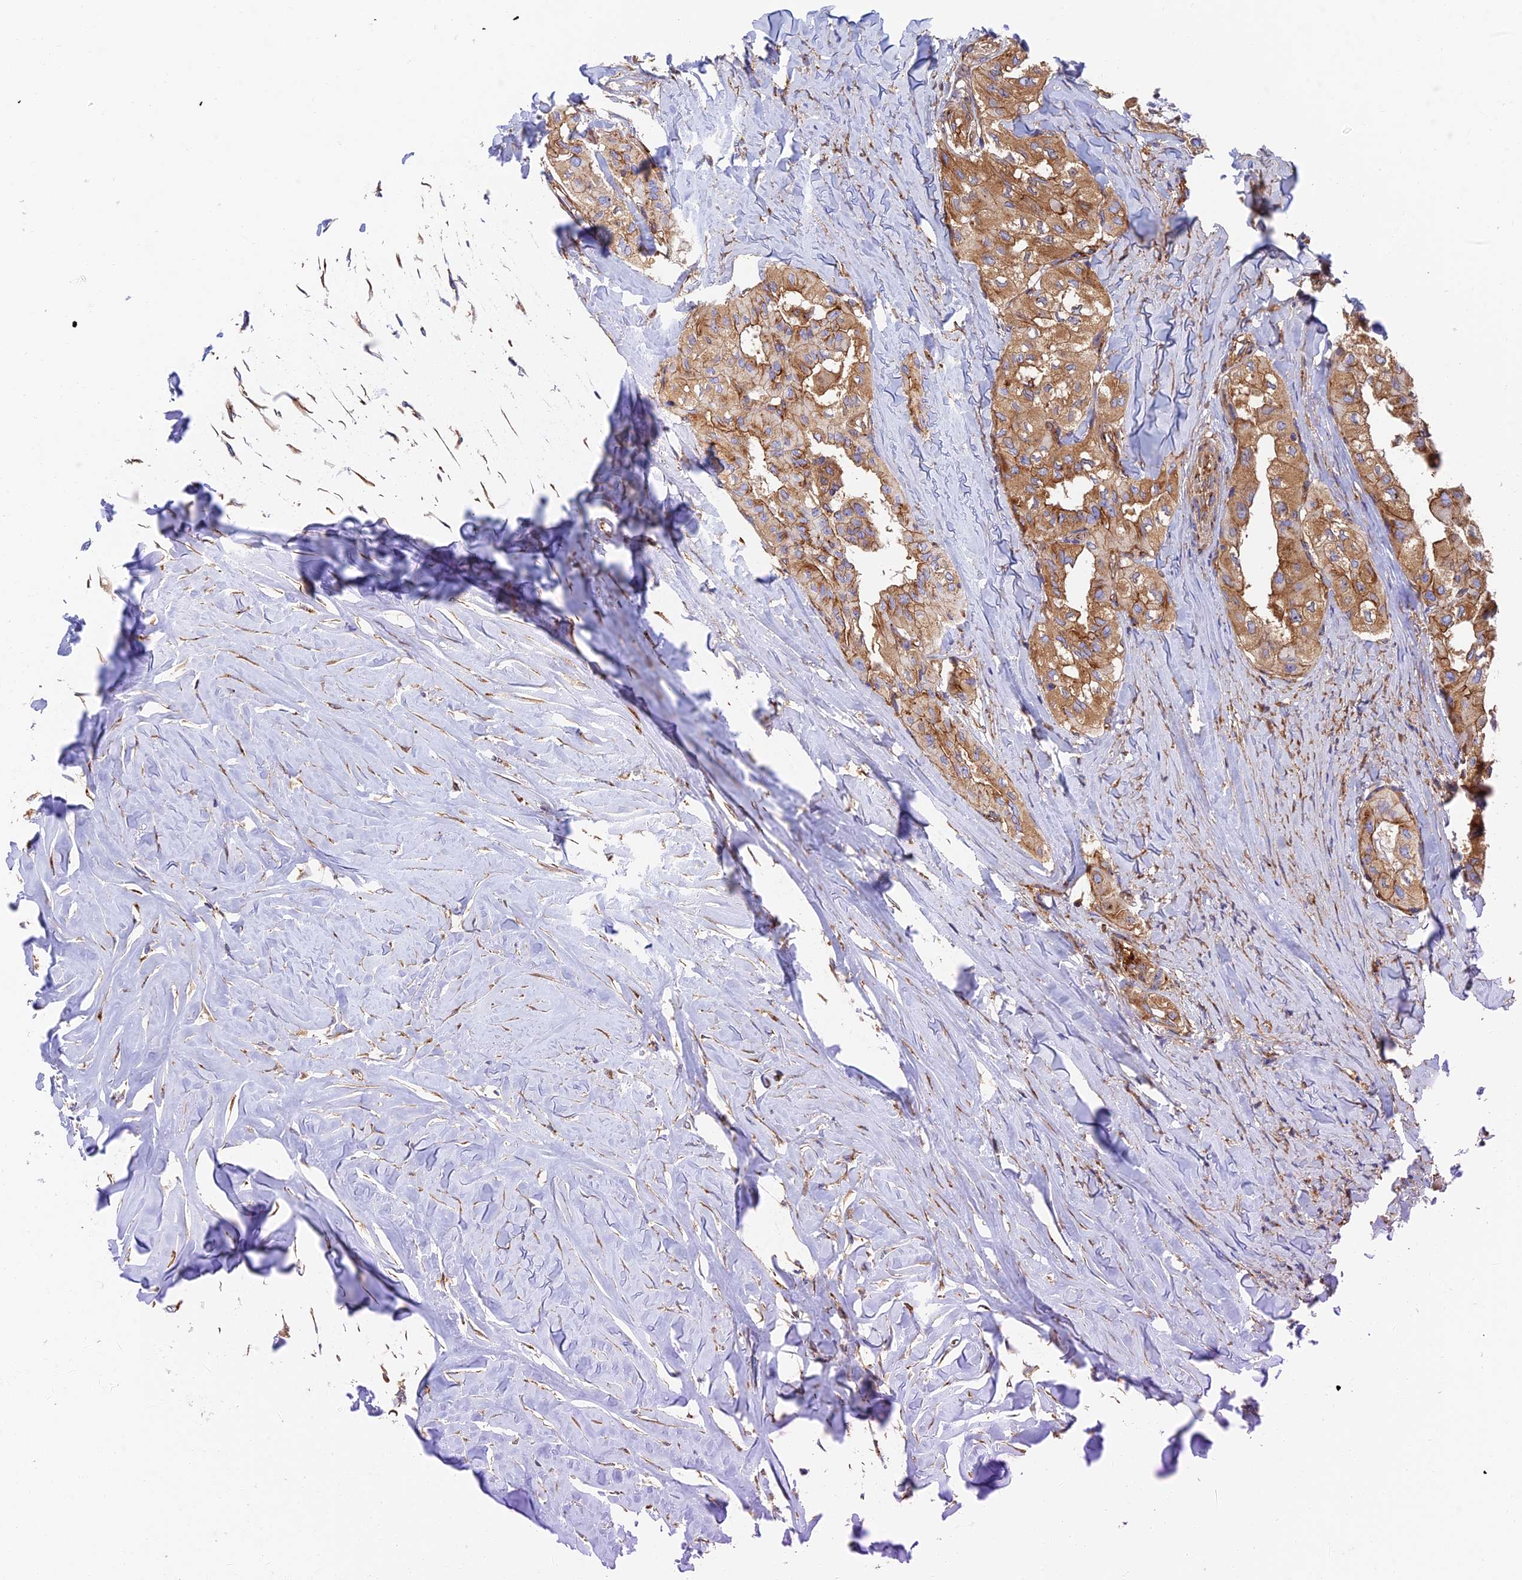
{"staining": {"intensity": "moderate", "quantity": ">75%", "location": "cytoplasmic/membranous"}, "tissue": "thyroid cancer", "cell_type": "Tumor cells", "image_type": "cancer", "snomed": [{"axis": "morphology", "description": "Papillary adenocarcinoma, NOS"}, {"axis": "topography", "description": "Thyroid gland"}], "caption": "Thyroid cancer (papillary adenocarcinoma) stained with DAB immunohistochemistry (IHC) displays medium levels of moderate cytoplasmic/membranous expression in approximately >75% of tumor cells. The staining was performed using DAB (3,3'-diaminobenzidine) to visualize the protein expression in brown, while the nuclei were stained in blue with hematoxylin (Magnification: 20x).", "gene": "DCTN2", "patient": {"sex": "female", "age": 59}}